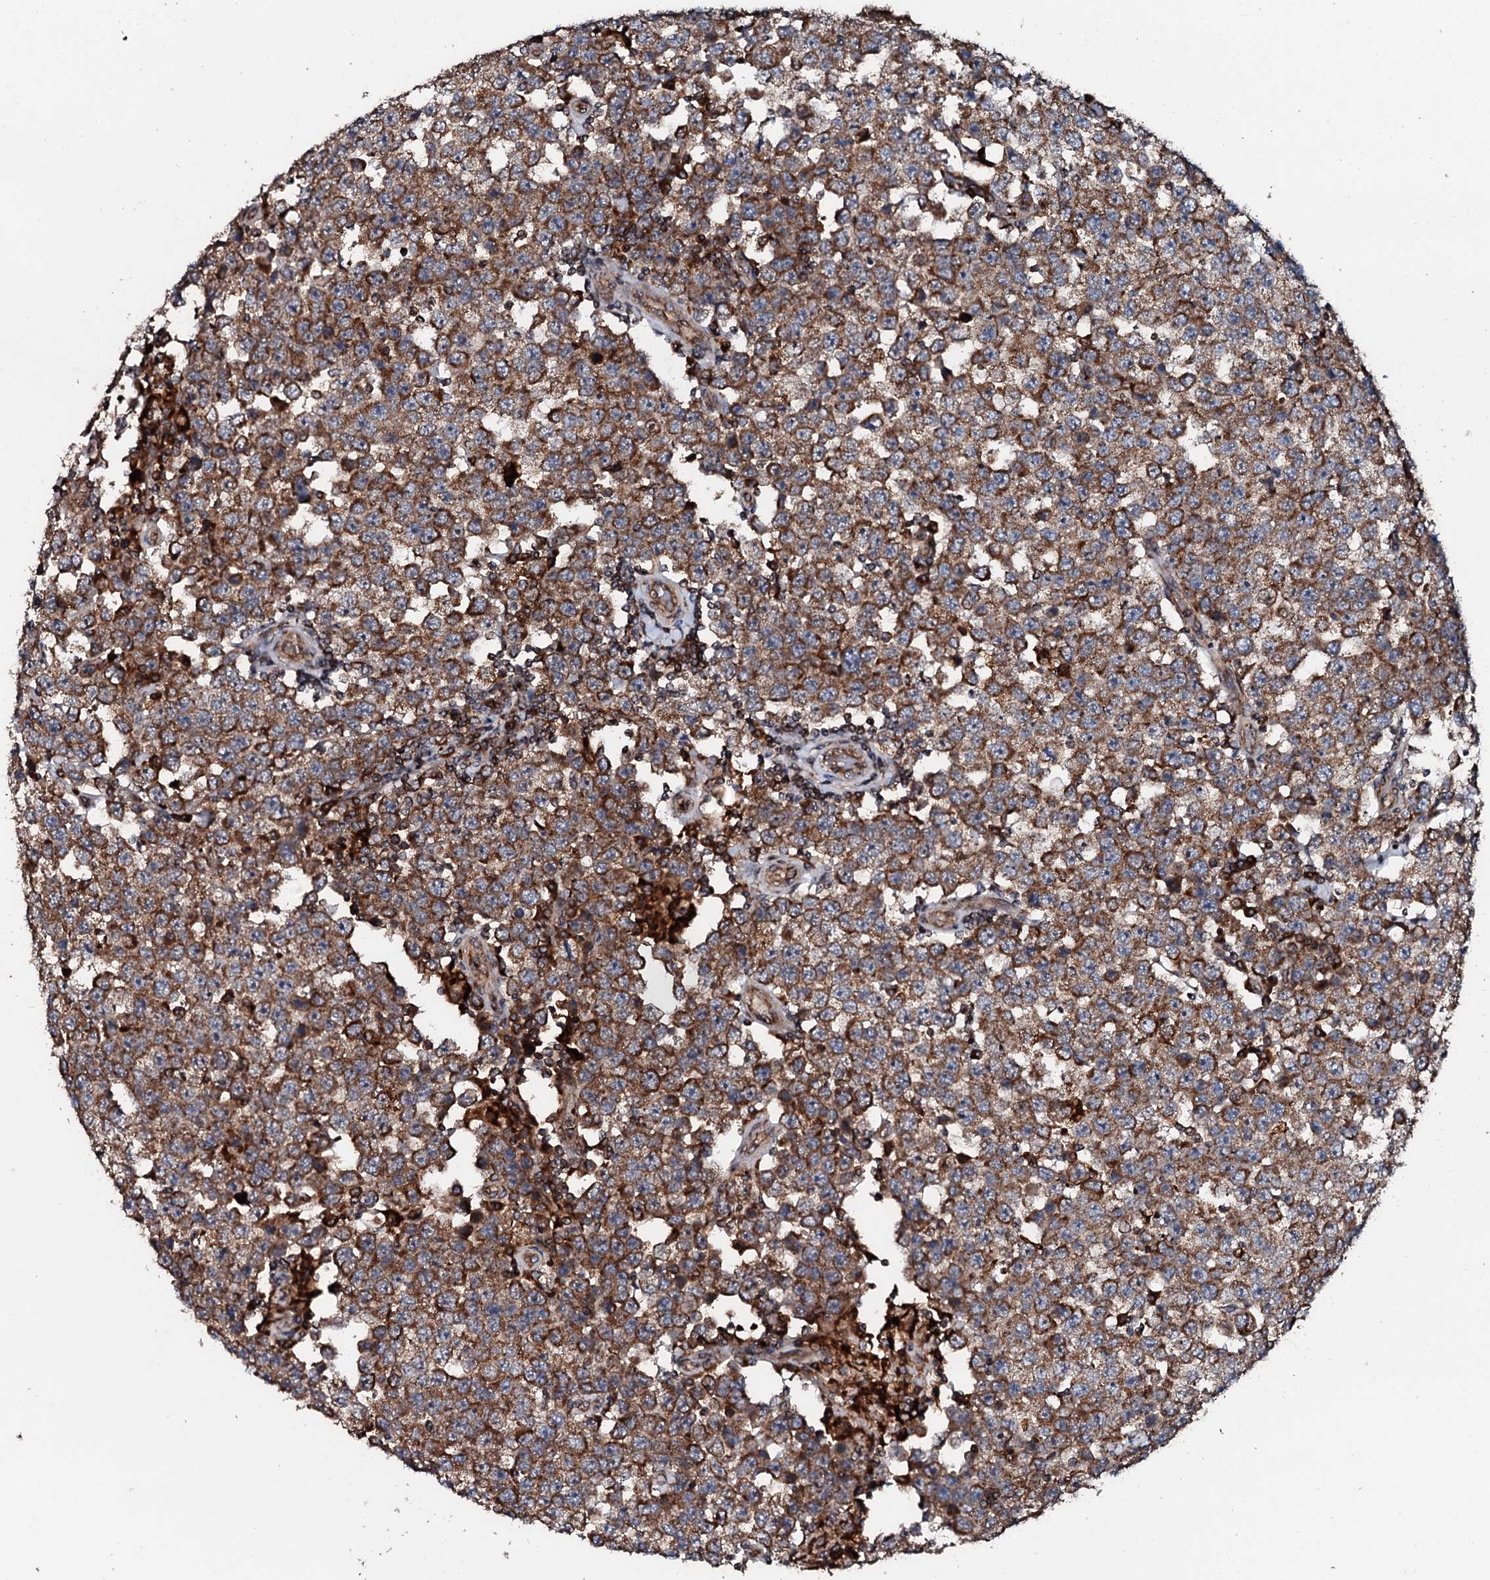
{"staining": {"intensity": "moderate", "quantity": ">75%", "location": "cytoplasmic/membranous"}, "tissue": "testis cancer", "cell_type": "Tumor cells", "image_type": "cancer", "snomed": [{"axis": "morphology", "description": "Seminoma, NOS"}, {"axis": "topography", "description": "Testis"}], "caption": "An image of seminoma (testis) stained for a protein shows moderate cytoplasmic/membranous brown staining in tumor cells.", "gene": "SDHAF2", "patient": {"sex": "male", "age": 28}}